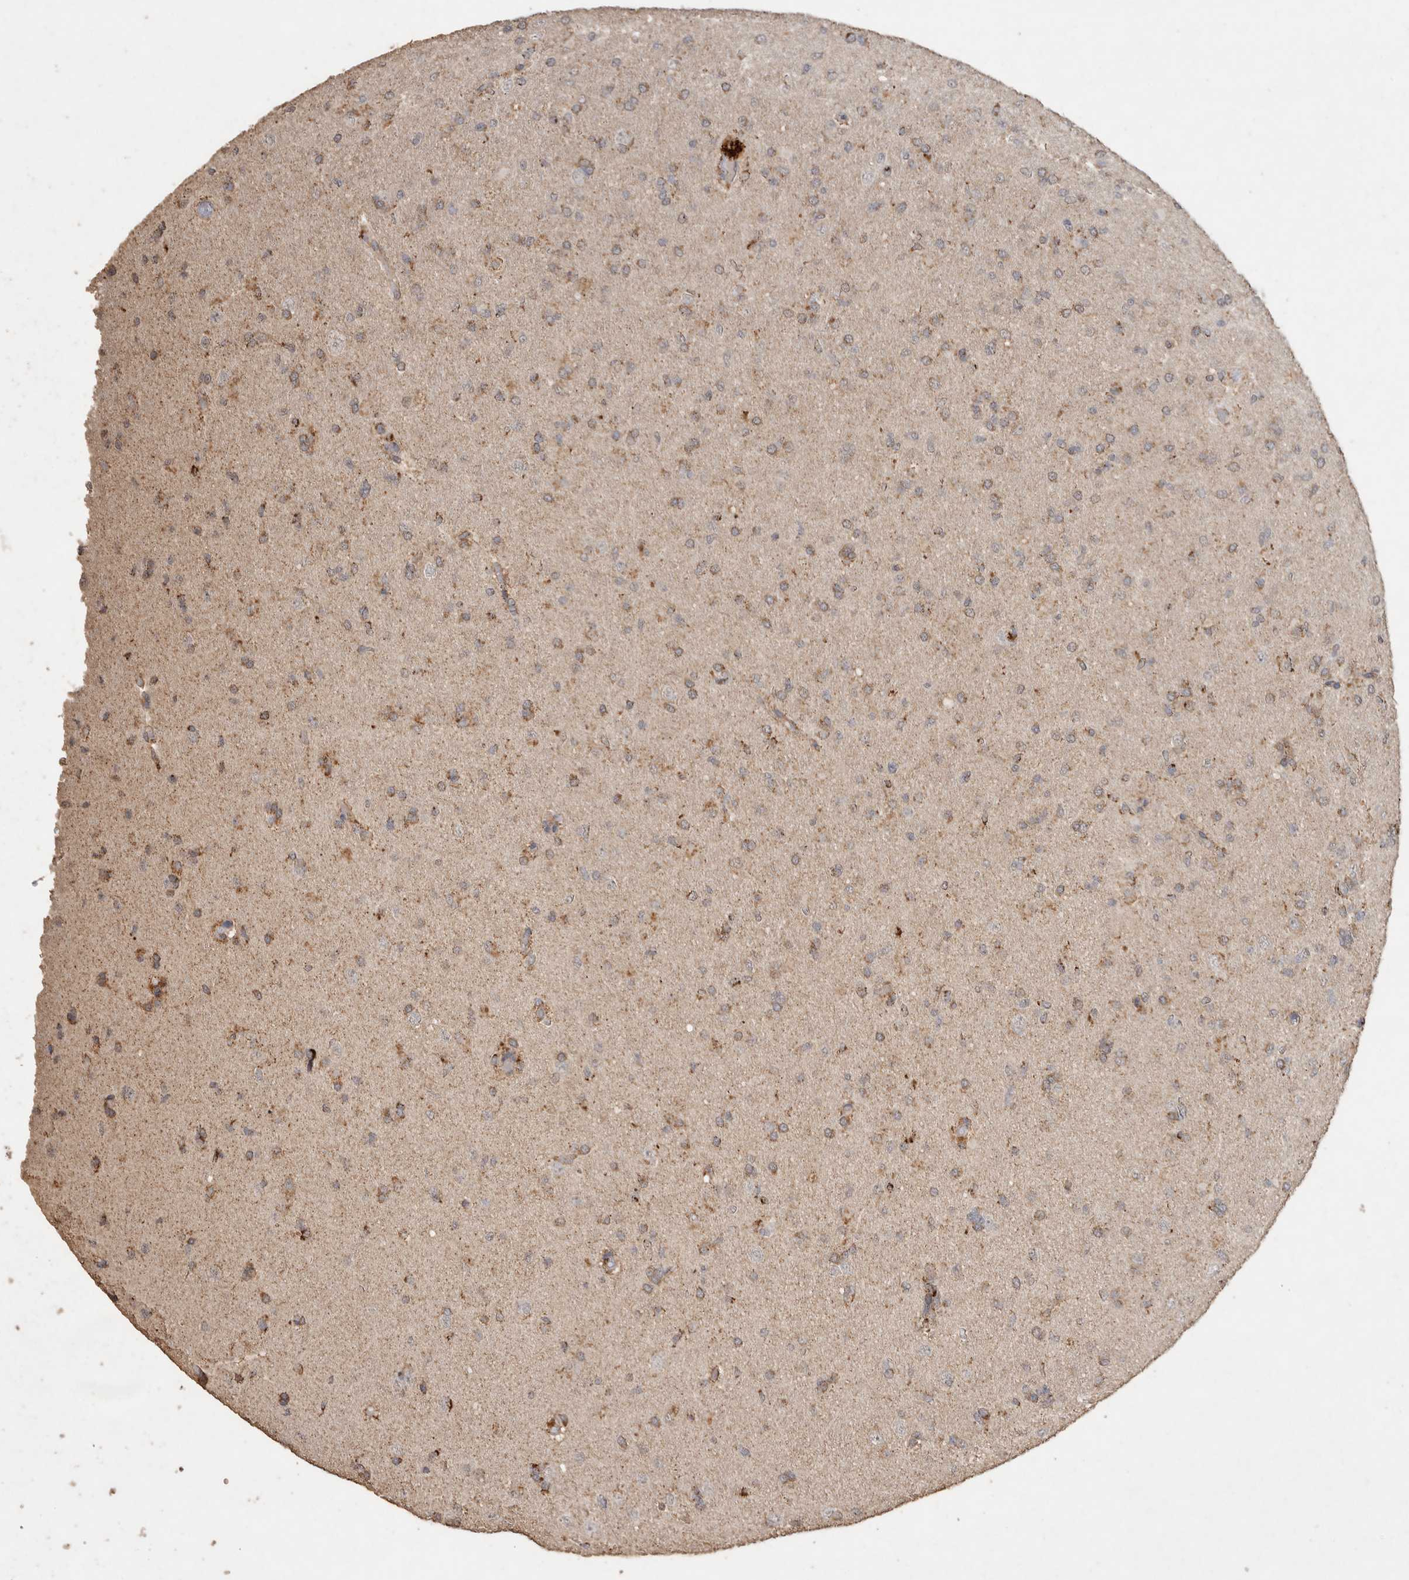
{"staining": {"intensity": "weak", "quantity": ">75%", "location": "cytoplasmic/membranous"}, "tissue": "glioma", "cell_type": "Tumor cells", "image_type": "cancer", "snomed": [{"axis": "morphology", "description": "Glioma, malignant, High grade"}, {"axis": "topography", "description": "Cerebral cortex"}], "caption": "Immunohistochemical staining of malignant glioma (high-grade) exhibits low levels of weak cytoplasmic/membranous expression in approximately >75% of tumor cells.", "gene": "ACADM", "patient": {"sex": "female", "age": 36}}